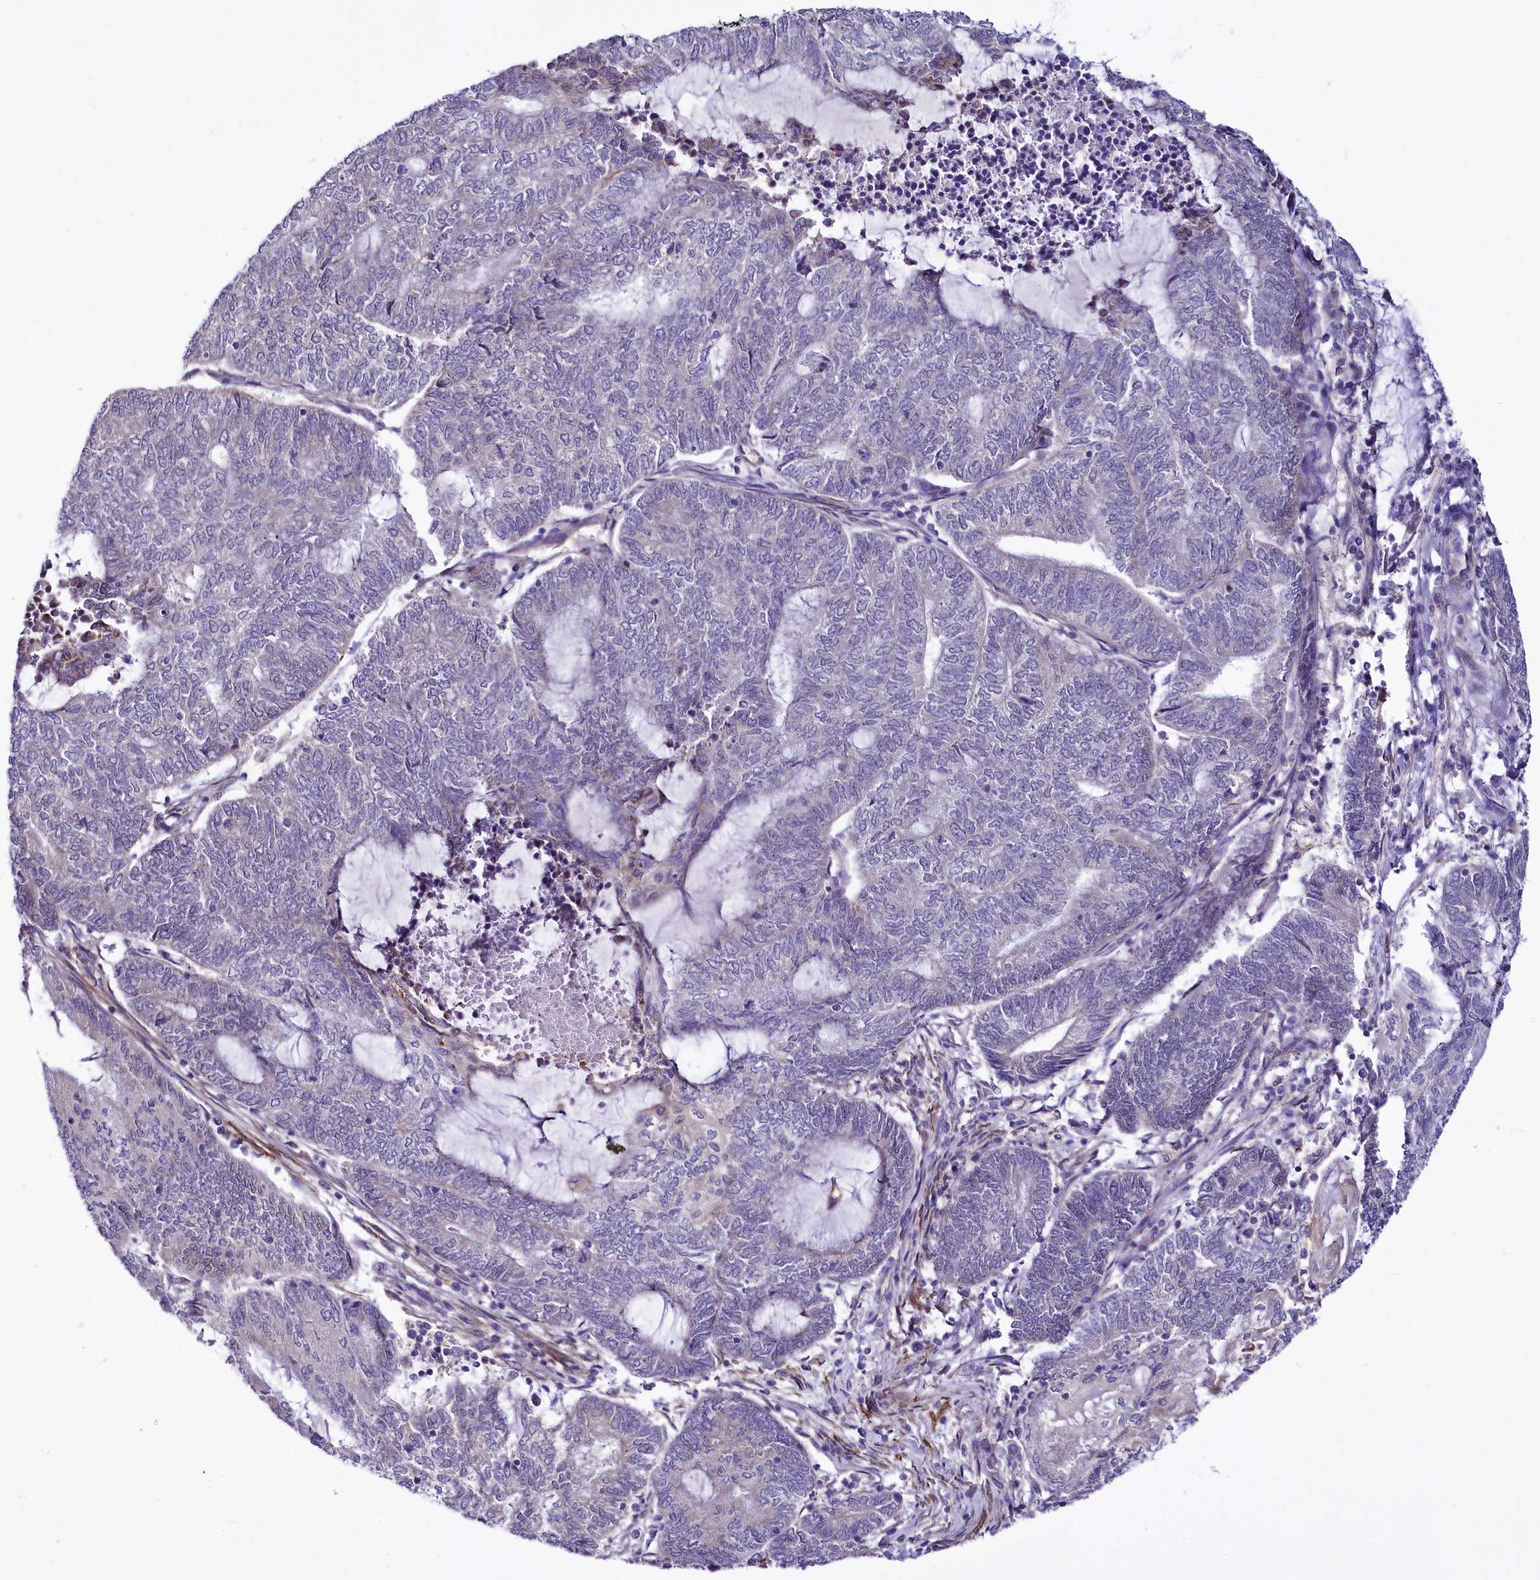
{"staining": {"intensity": "negative", "quantity": "none", "location": "none"}, "tissue": "endometrial cancer", "cell_type": "Tumor cells", "image_type": "cancer", "snomed": [{"axis": "morphology", "description": "Adenocarcinoma, NOS"}, {"axis": "topography", "description": "Uterus"}, {"axis": "topography", "description": "Endometrium"}], "caption": "IHC photomicrograph of endometrial cancer (adenocarcinoma) stained for a protein (brown), which demonstrates no staining in tumor cells.", "gene": "CEP295", "patient": {"sex": "female", "age": 70}}